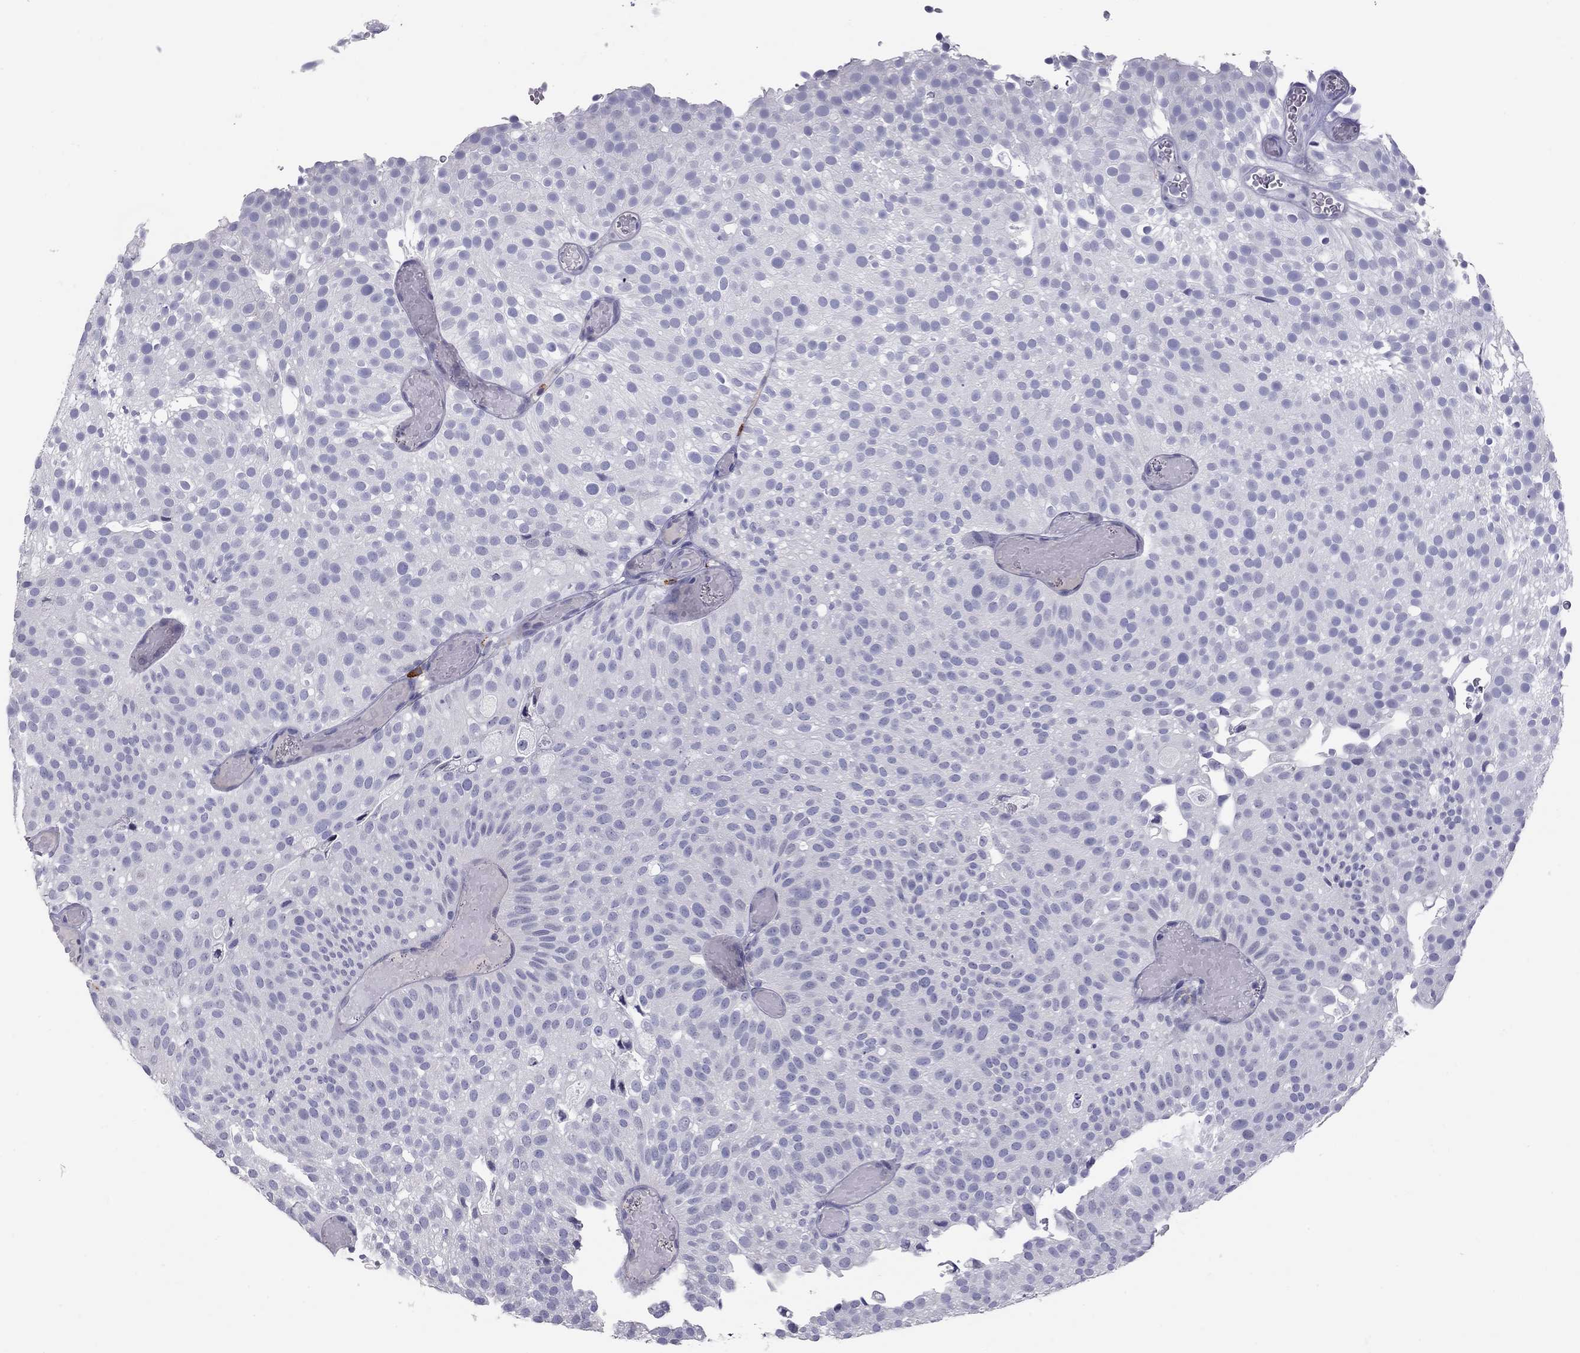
{"staining": {"intensity": "negative", "quantity": "none", "location": "none"}, "tissue": "urothelial cancer", "cell_type": "Tumor cells", "image_type": "cancer", "snomed": [{"axis": "morphology", "description": "Urothelial carcinoma, Low grade"}, {"axis": "topography", "description": "Urinary bladder"}], "caption": "This image is of urothelial cancer stained with immunohistochemistry (IHC) to label a protein in brown with the nuclei are counter-stained blue. There is no positivity in tumor cells.", "gene": "IL17REL", "patient": {"sex": "male", "age": 78}}